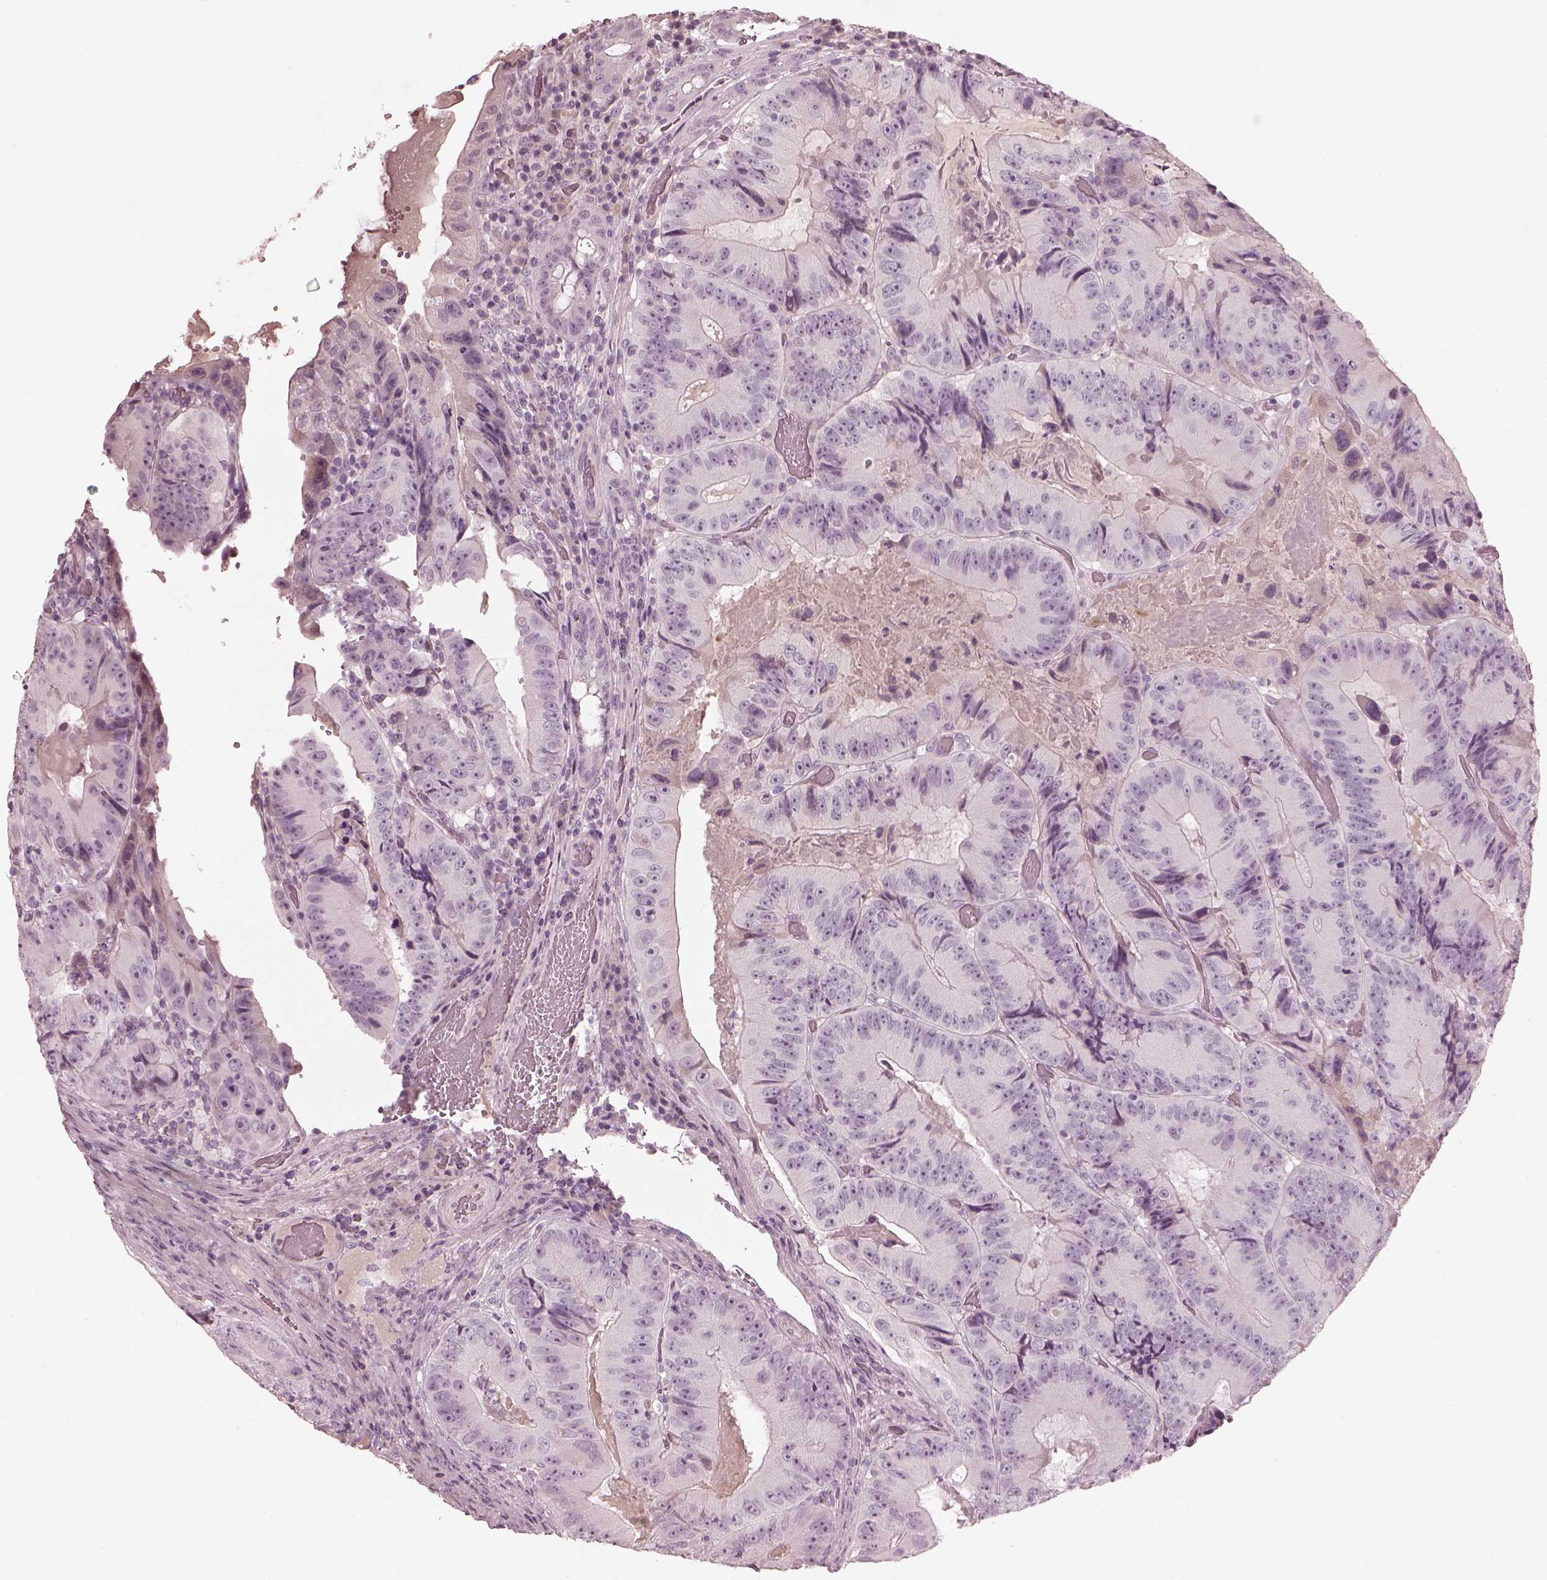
{"staining": {"intensity": "negative", "quantity": "none", "location": "none"}, "tissue": "colorectal cancer", "cell_type": "Tumor cells", "image_type": "cancer", "snomed": [{"axis": "morphology", "description": "Adenocarcinoma, NOS"}, {"axis": "topography", "description": "Colon"}], "caption": "Colorectal adenocarcinoma was stained to show a protein in brown. There is no significant expression in tumor cells. (Stains: DAB immunohistochemistry with hematoxylin counter stain, Microscopy: brightfield microscopy at high magnification).", "gene": "OPTC", "patient": {"sex": "female", "age": 86}}